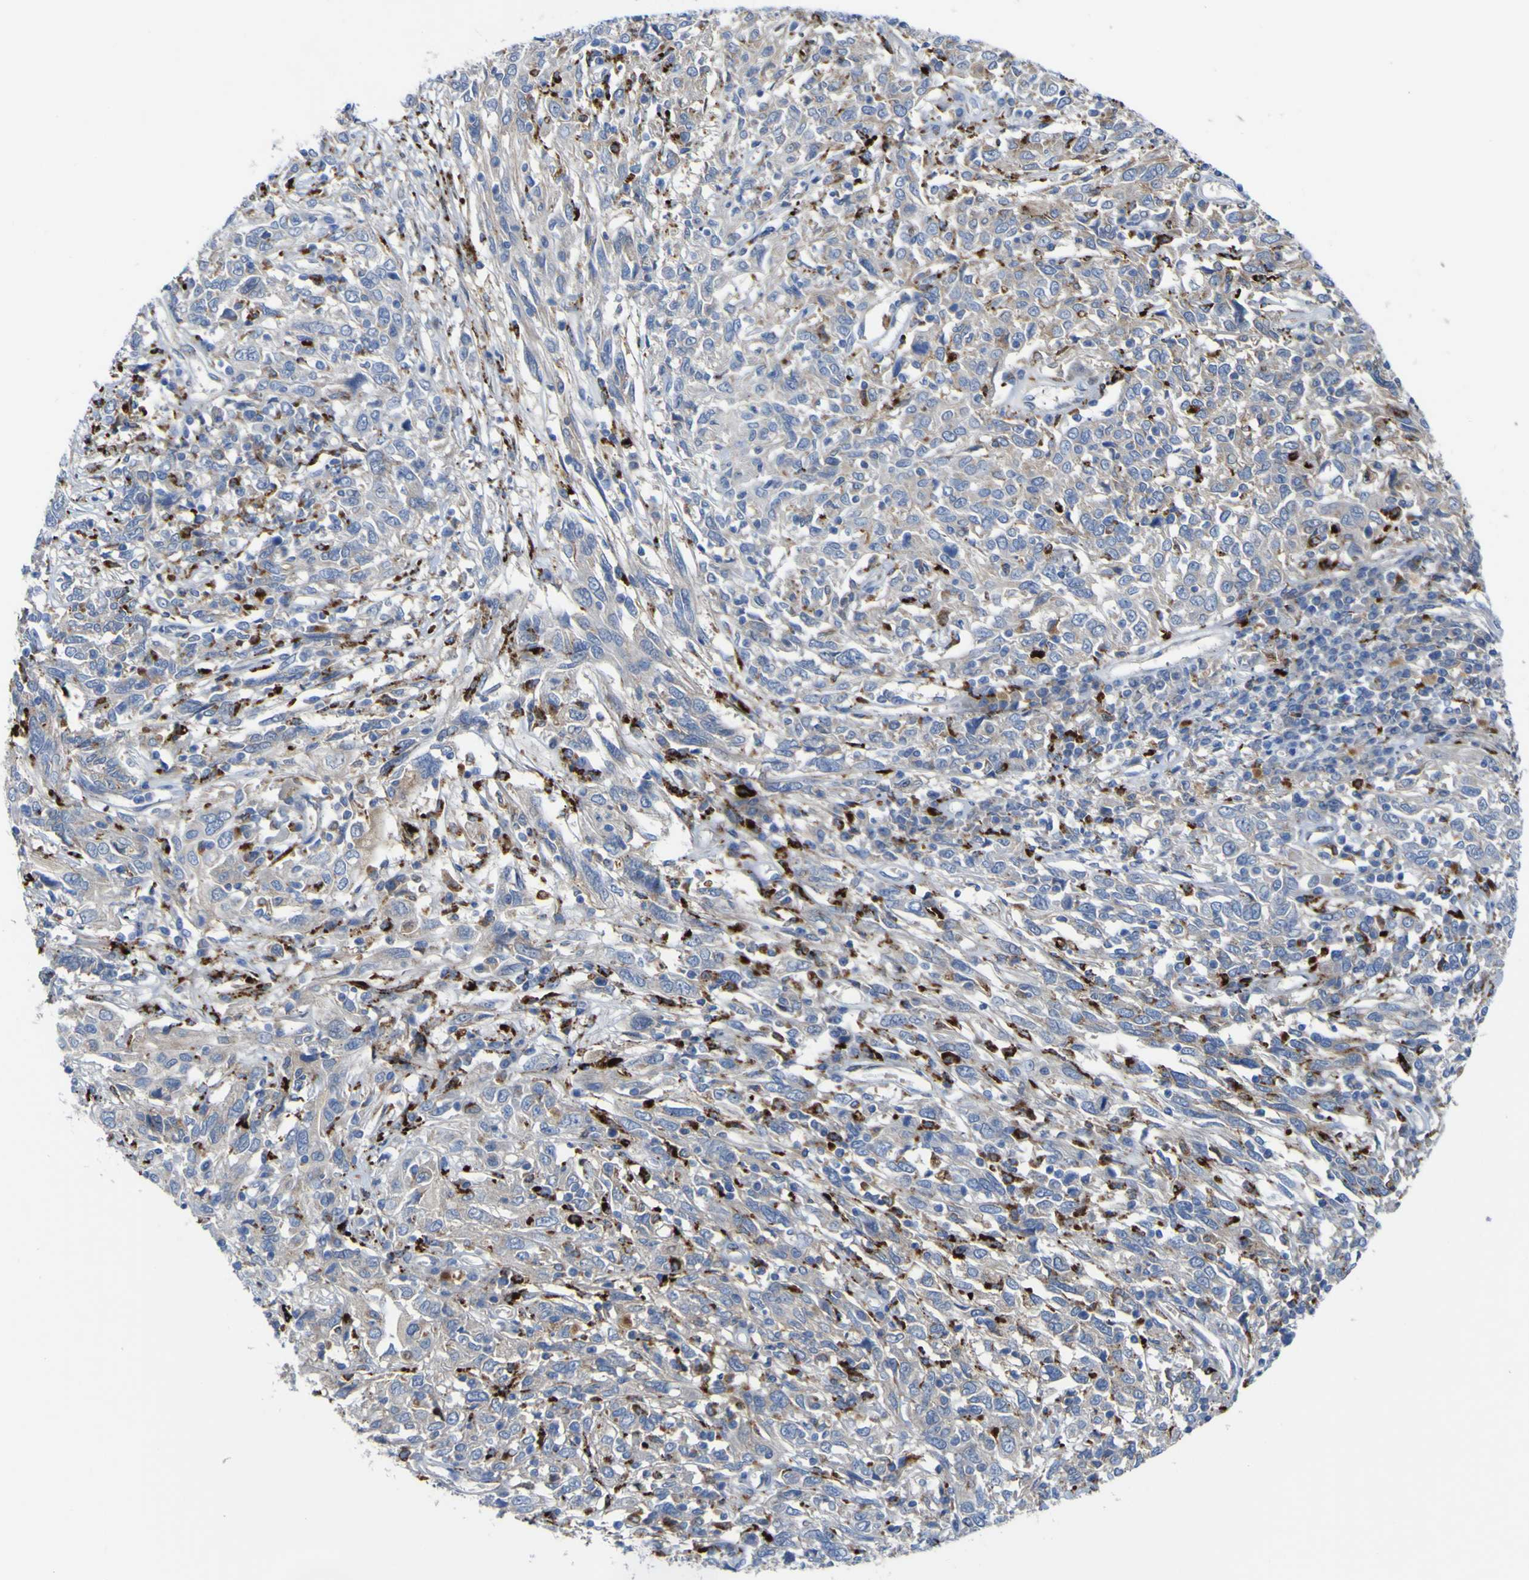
{"staining": {"intensity": "strong", "quantity": "<25%", "location": "cytoplasmic/membranous"}, "tissue": "cervical cancer", "cell_type": "Tumor cells", "image_type": "cancer", "snomed": [{"axis": "morphology", "description": "Squamous cell carcinoma, NOS"}, {"axis": "topography", "description": "Cervix"}], "caption": "This is a photomicrograph of immunohistochemistry staining of cervical cancer, which shows strong staining in the cytoplasmic/membranous of tumor cells.", "gene": "PTPRF", "patient": {"sex": "female", "age": 46}}